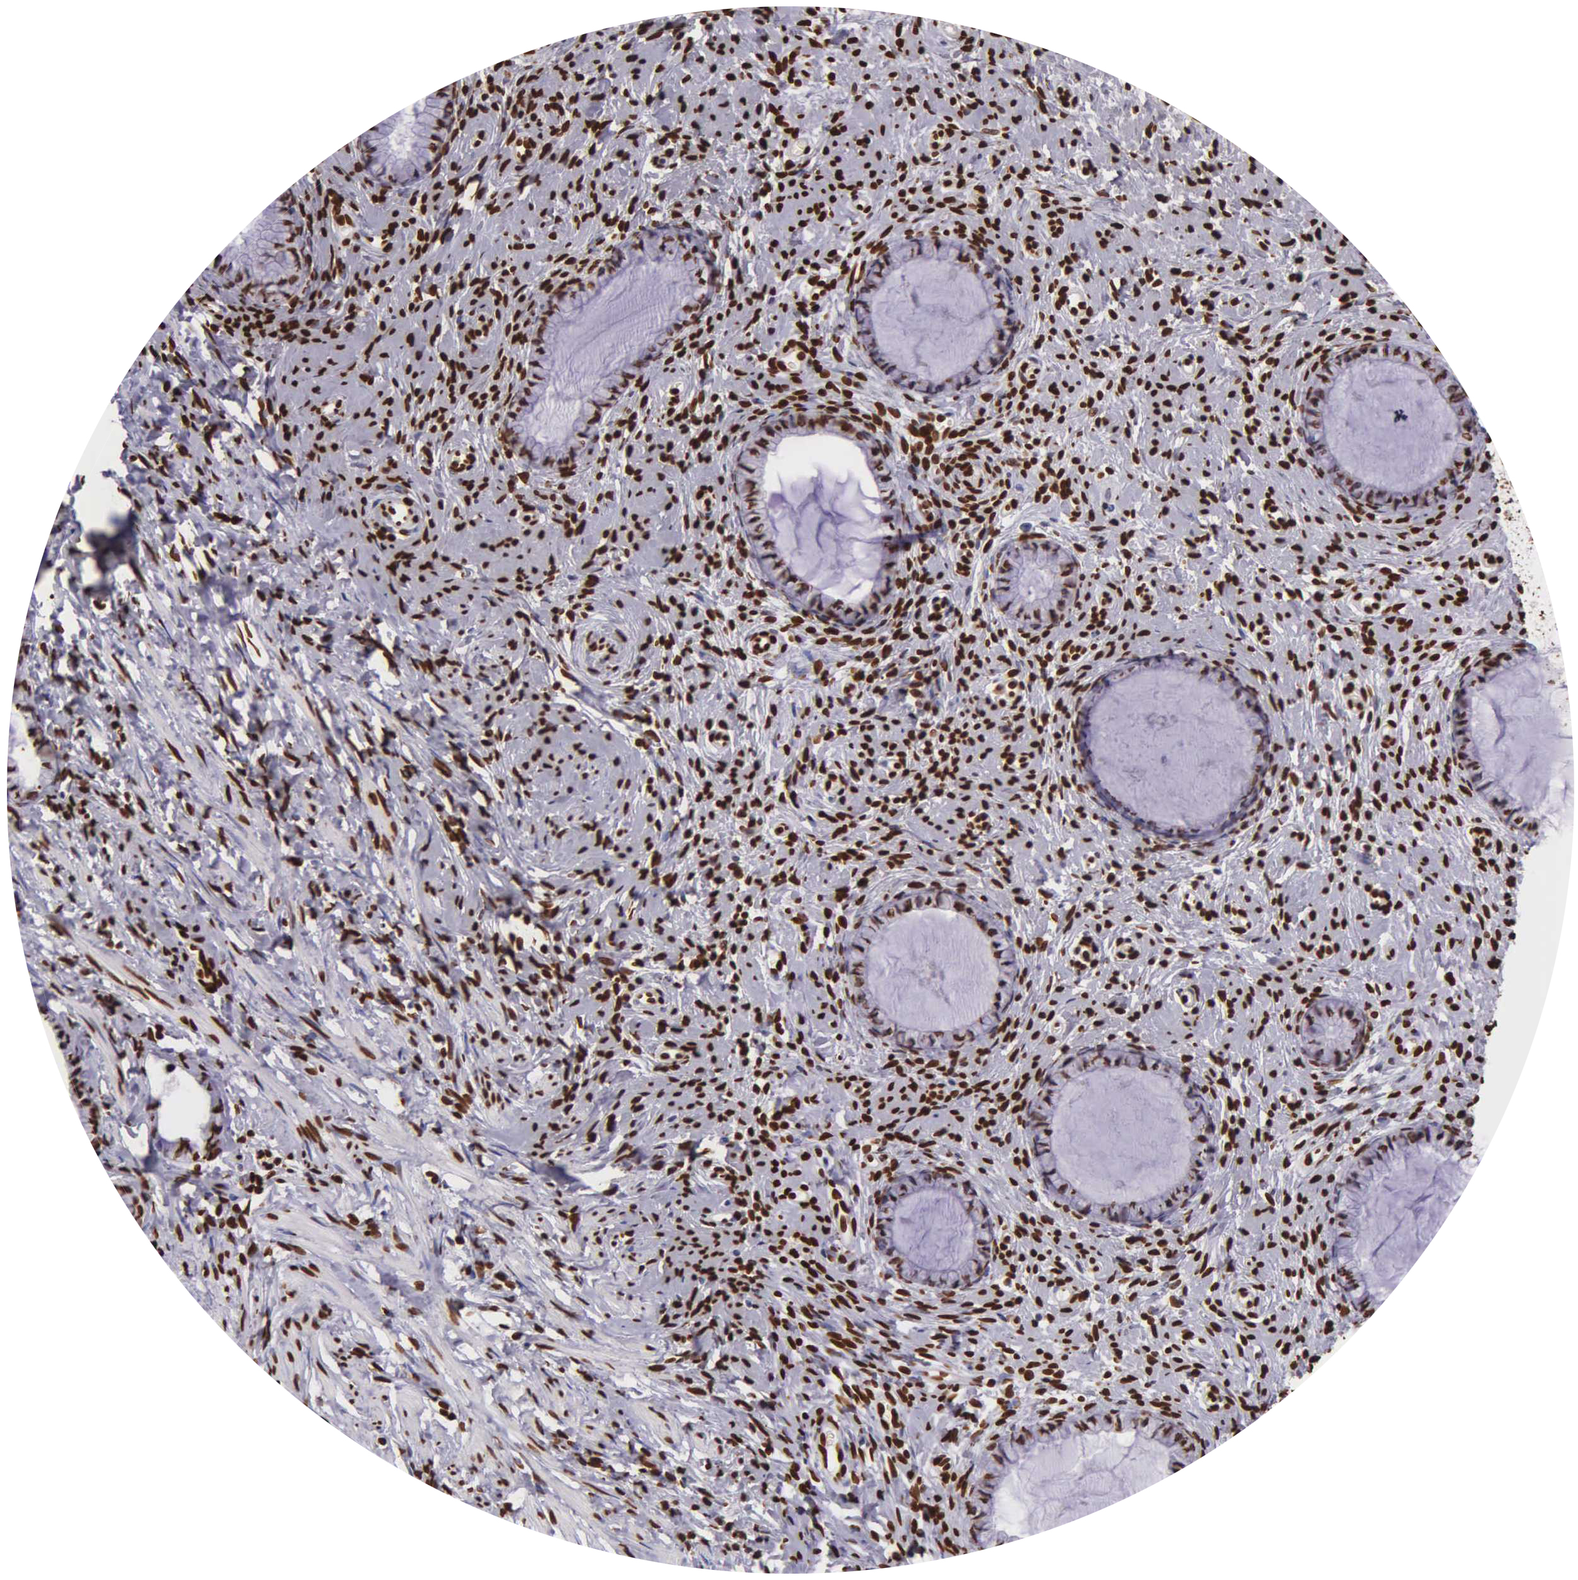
{"staining": {"intensity": "strong", "quantity": ">75%", "location": "nuclear"}, "tissue": "cervix", "cell_type": "Glandular cells", "image_type": "normal", "snomed": [{"axis": "morphology", "description": "Normal tissue, NOS"}, {"axis": "topography", "description": "Cervix"}], "caption": "Immunohistochemical staining of unremarkable human cervix shows high levels of strong nuclear positivity in about >75% of glandular cells.", "gene": "H1", "patient": {"sex": "female", "age": 70}}